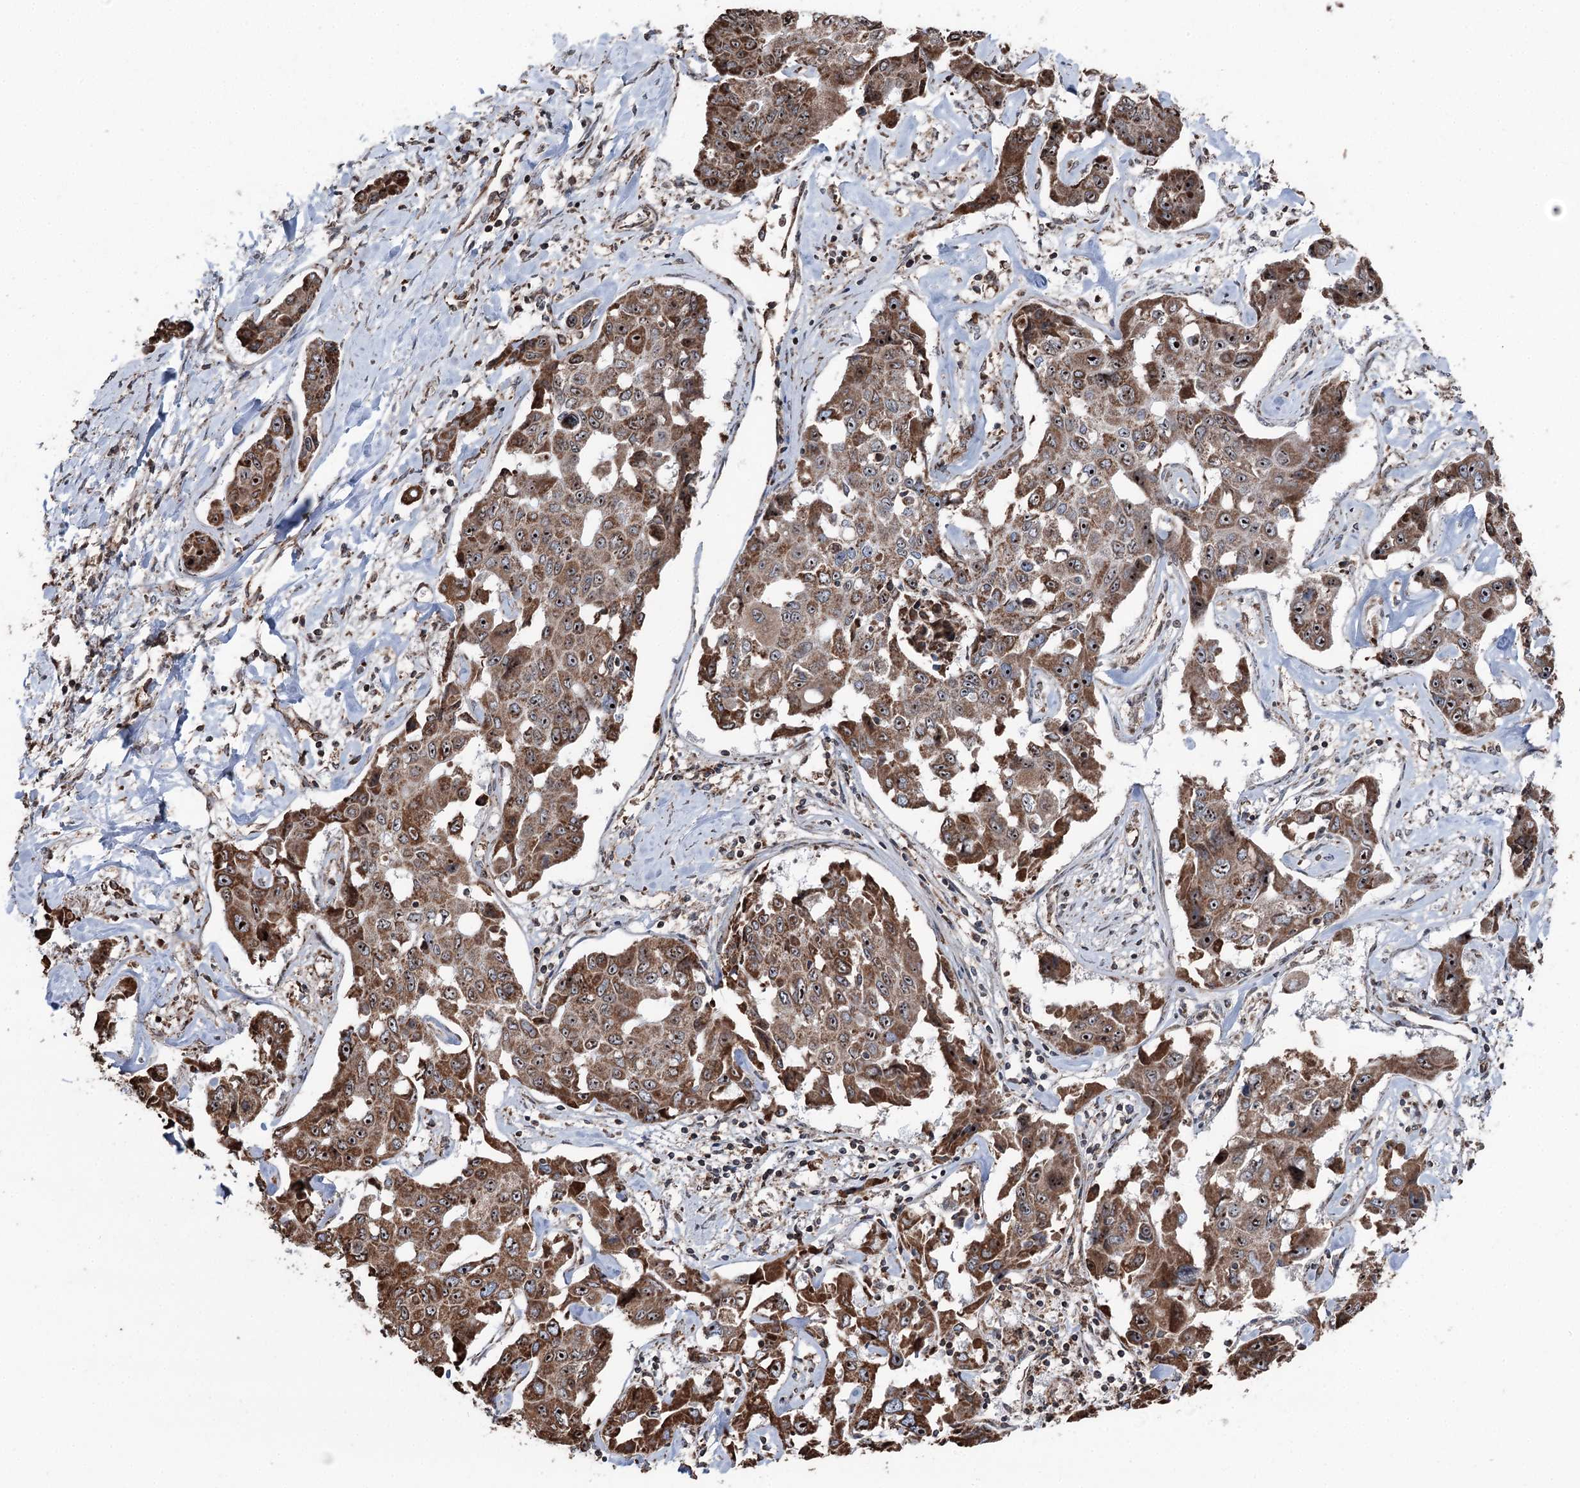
{"staining": {"intensity": "strong", "quantity": ">75%", "location": "cytoplasmic/membranous,nuclear"}, "tissue": "liver cancer", "cell_type": "Tumor cells", "image_type": "cancer", "snomed": [{"axis": "morphology", "description": "Cholangiocarcinoma"}, {"axis": "topography", "description": "Liver"}], "caption": "This is an image of immunohistochemistry (IHC) staining of liver cancer, which shows strong staining in the cytoplasmic/membranous and nuclear of tumor cells.", "gene": "STEEP1", "patient": {"sex": "male", "age": 59}}